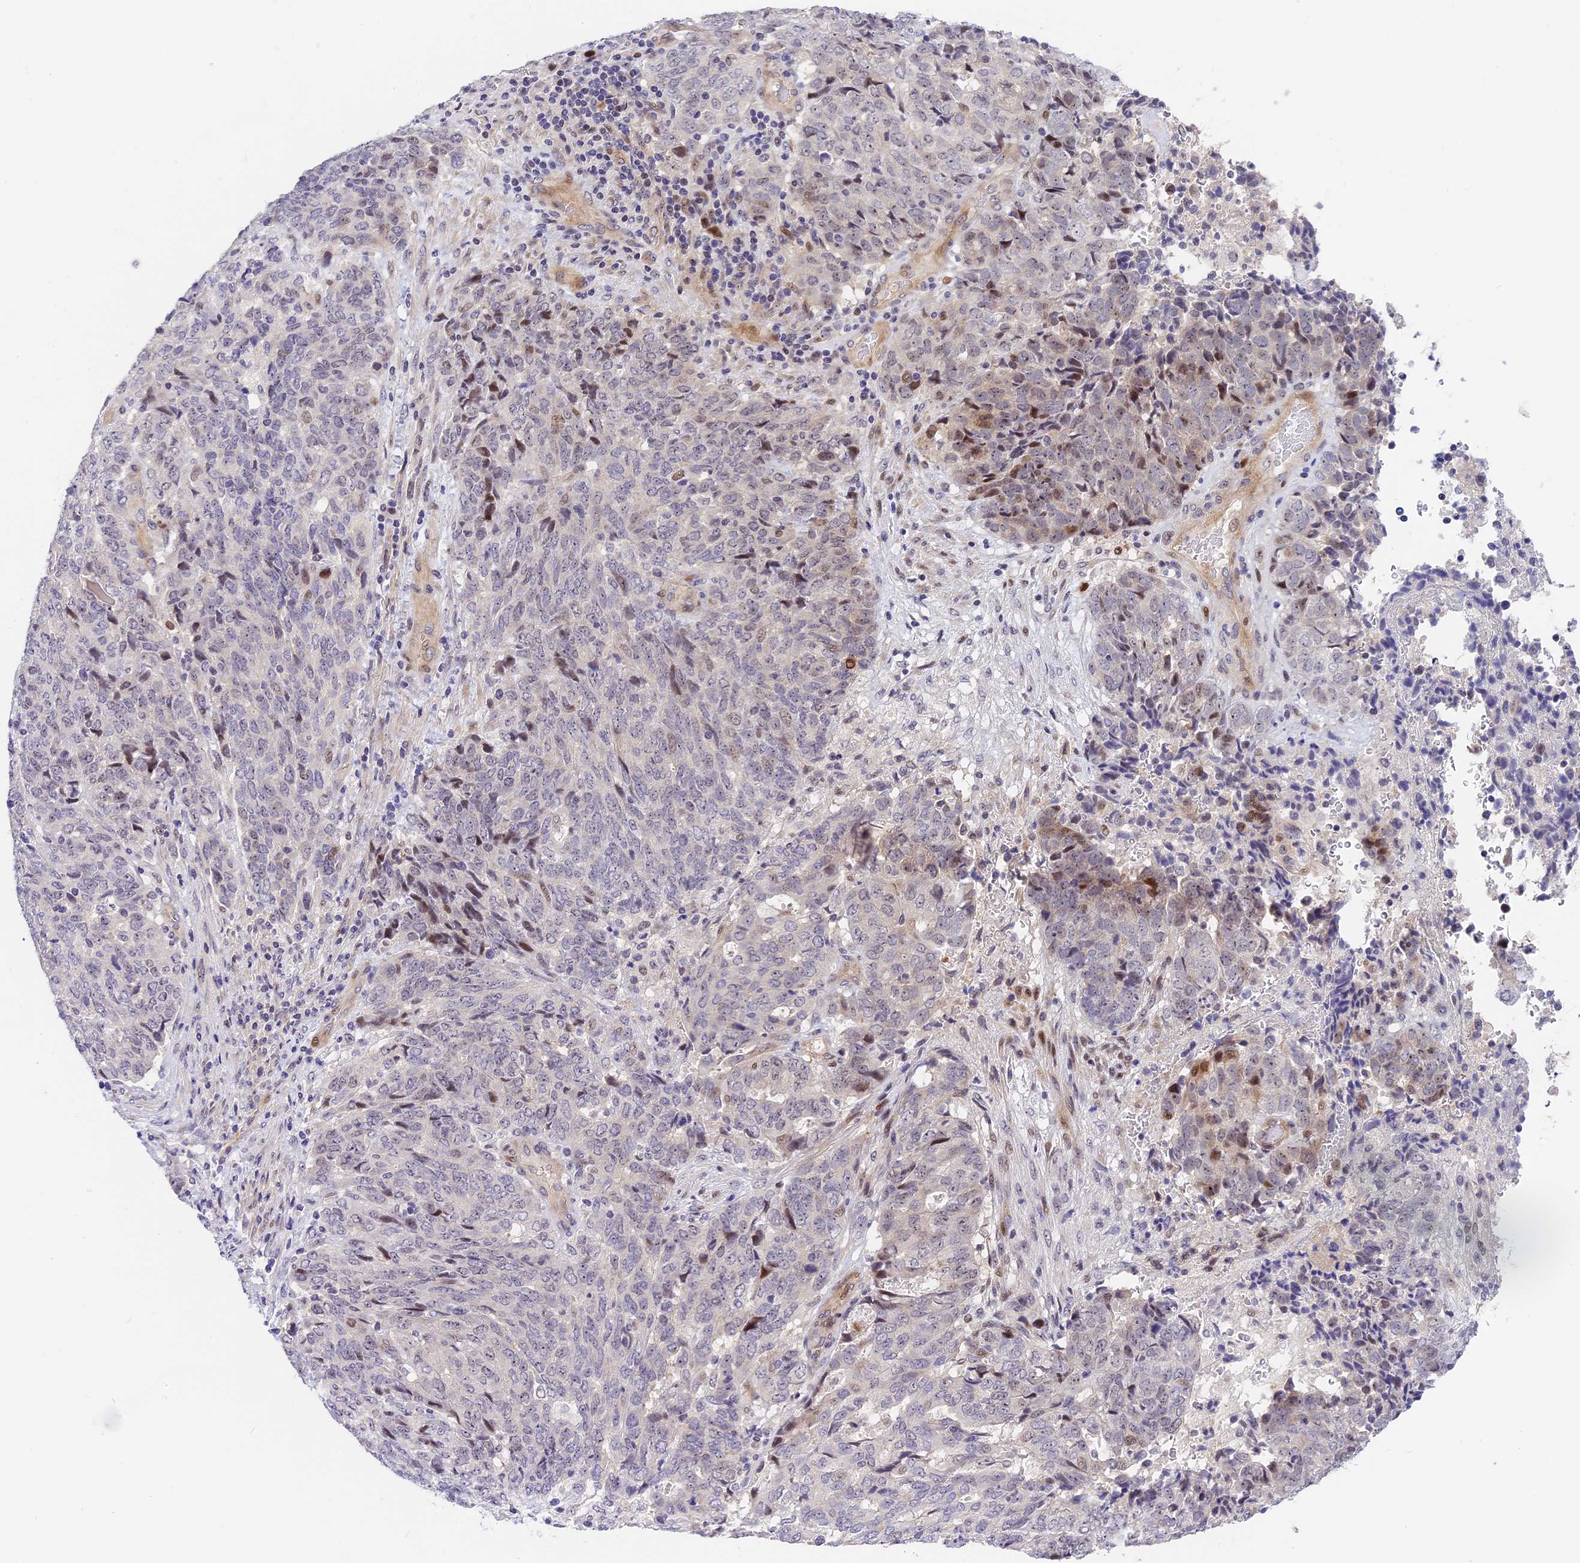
{"staining": {"intensity": "negative", "quantity": "none", "location": "none"}, "tissue": "endometrial cancer", "cell_type": "Tumor cells", "image_type": "cancer", "snomed": [{"axis": "morphology", "description": "Adenocarcinoma, NOS"}, {"axis": "topography", "description": "Endometrium"}], "caption": "Tumor cells are negative for brown protein staining in endometrial cancer (adenocarcinoma).", "gene": "MIDN", "patient": {"sex": "female", "age": 80}}